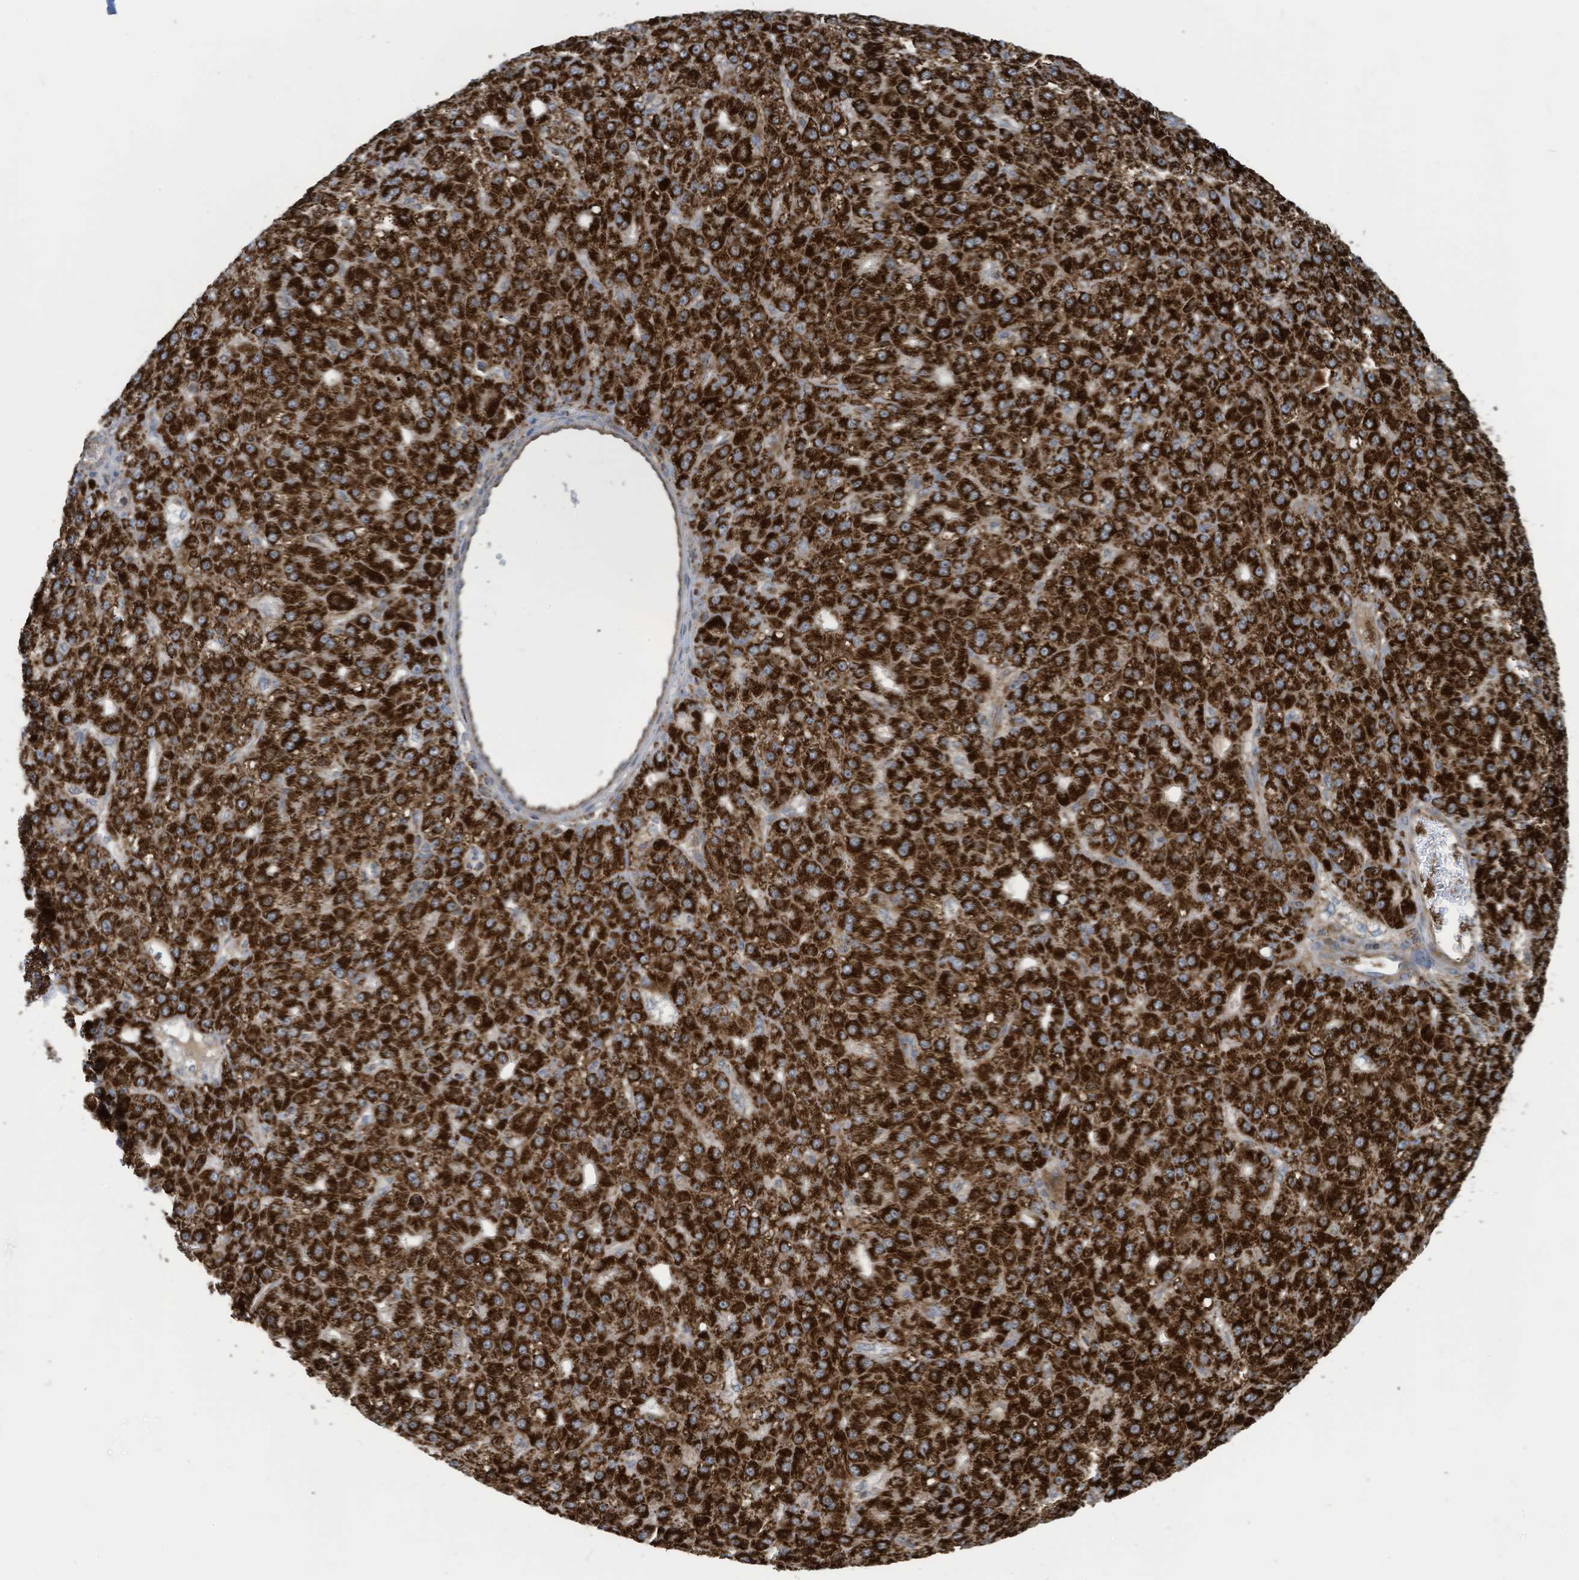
{"staining": {"intensity": "strong", "quantity": ">75%", "location": "cytoplasmic/membranous"}, "tissue": "liver cancer", "cell_type": "Tumor cells", "image_type": "cancer", "snomed": [{"axis": "morphology", "description": "Carcinoma, Hepatocellular, NOS"}, {"axis": "topography", "description": "Liver"}], "caption": "This image exhibits immunohistochemistry (IHC) staining of human liver cancer, with high strong cytoplasmic/membranous staining in approximately >75% of tumor cells.", "gene": "COX10", "patient": {"sex": "male", "age": 67}}